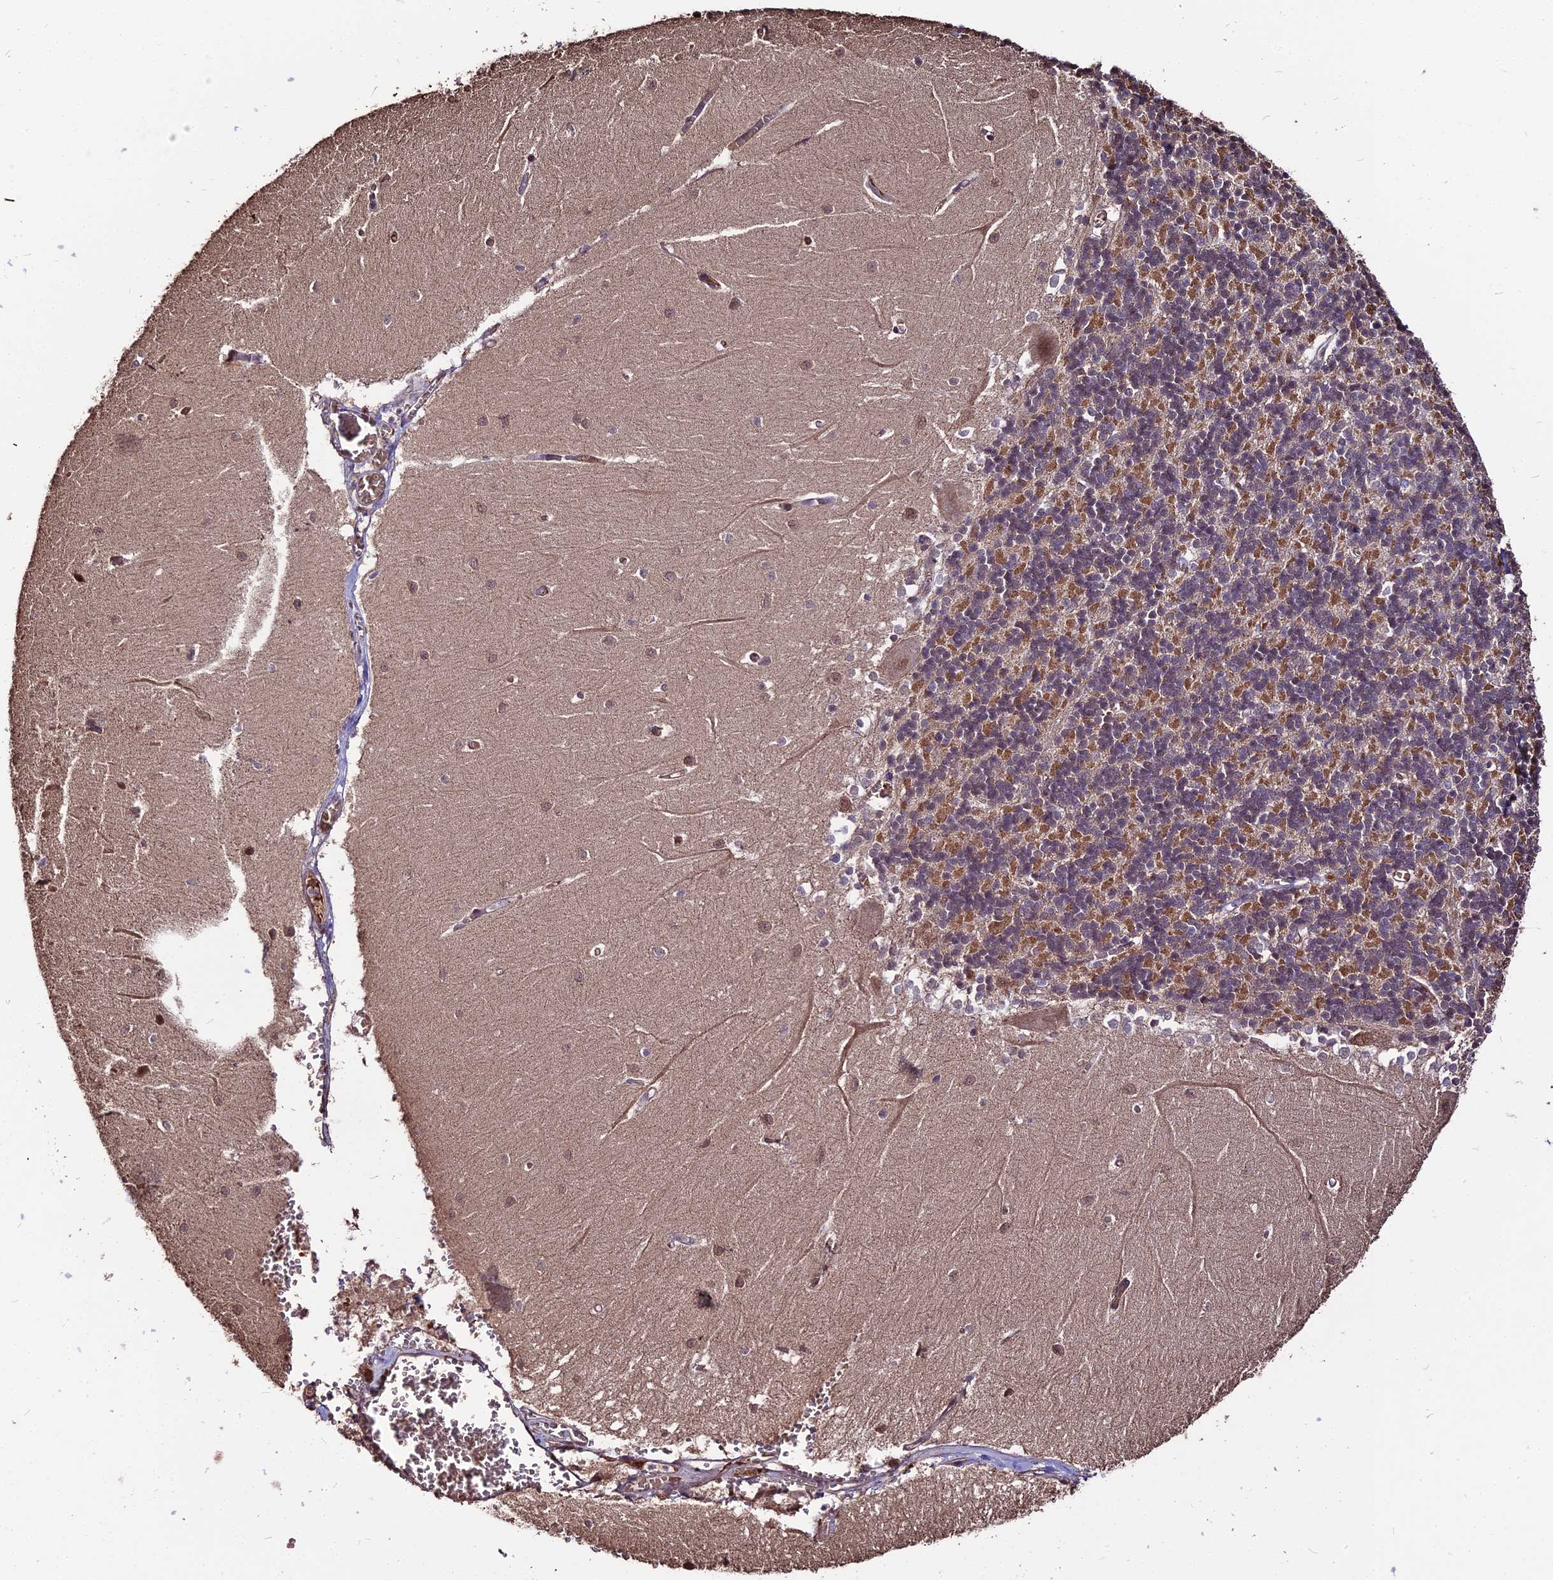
{"staining": {"intensity": "moderate", "quantity": "25%-75%", "location": "cytoplasmic/membranous"}, "tissue": "cerebellum", "cell_type": "Cells in granular layer", "image_type": "normal", "snomed": [{"axis": "morphology", "description": "Normal tissue, NOS"}, {"axis": "topography", "description": "Cerebellum"}], "caption": "DAB (3,3'-diaminobenzidine) immunohistochemical staining of unremarkable human cerebellum demonstrates moderate cytoplasmic/membranous protein positivity in approximately 25%-75% of cells in granular layer.", "gene": "ZDBF2", "patient": {"sex": "male", "age": 37}}